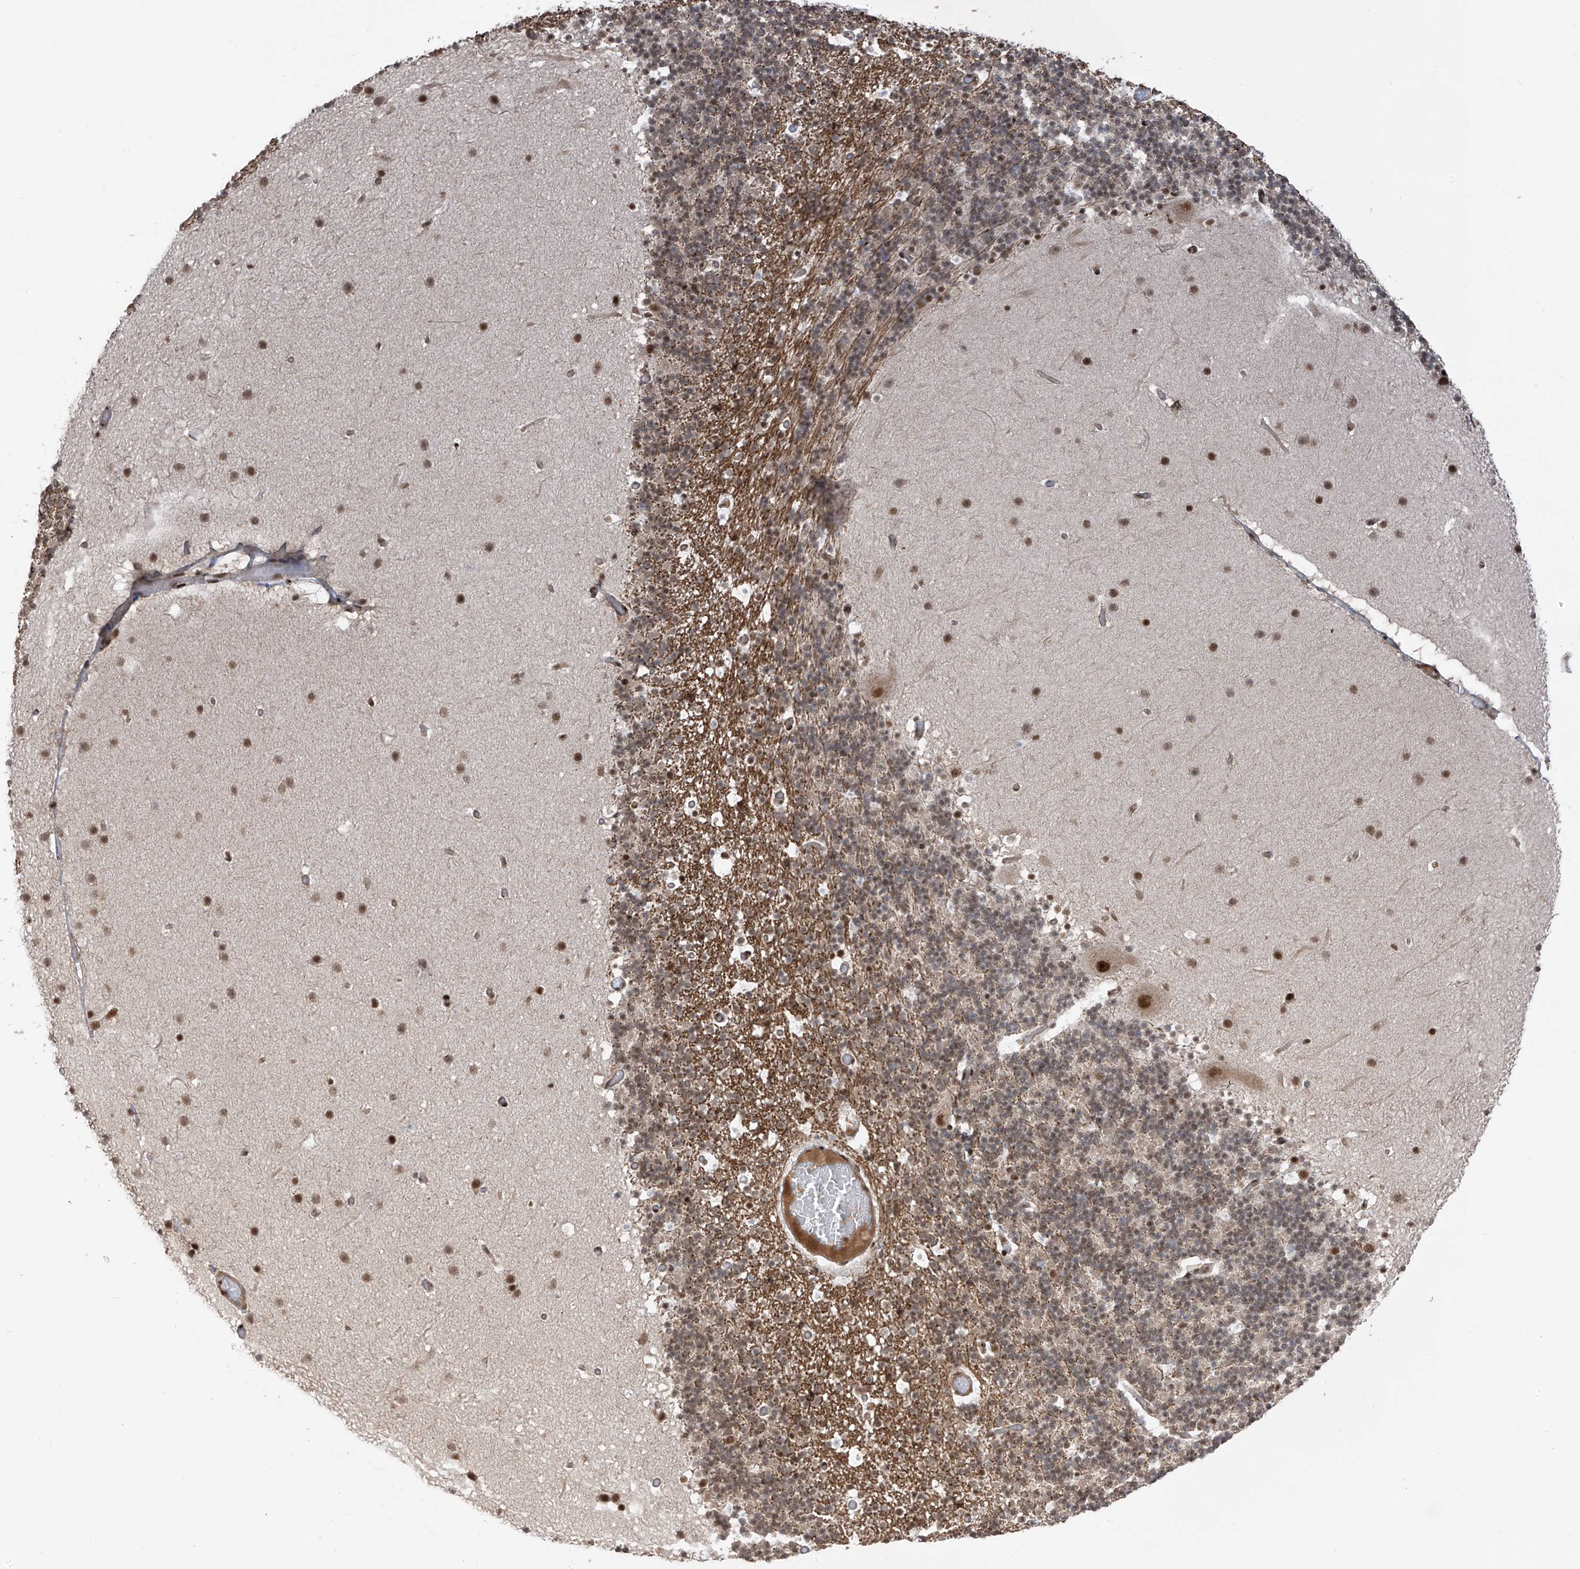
{"staining": {"intensity": "moderate", "quantity": "25%-75%", "location": "cytoplasmic/membranous,nuclear"}, "tissue": "cerebellum", "cell_type": "Cells in granular layer", "image_type": "normal", "snomed": [{"axis": "morphology", "description": "Normal tissue, NOS"}, {"axis": "topography", "description": "Cerebellum"}], "caption": "Immunohistochemistry (DAB) staining of normal human cerebellum reveals moderate cytoplasmic/membranous,nuclear protein positivity in approximately 25%-75% of cells in granular layer.", "gene": "ARHGEF3", "patient": {"sex": "male", "age": 57}}